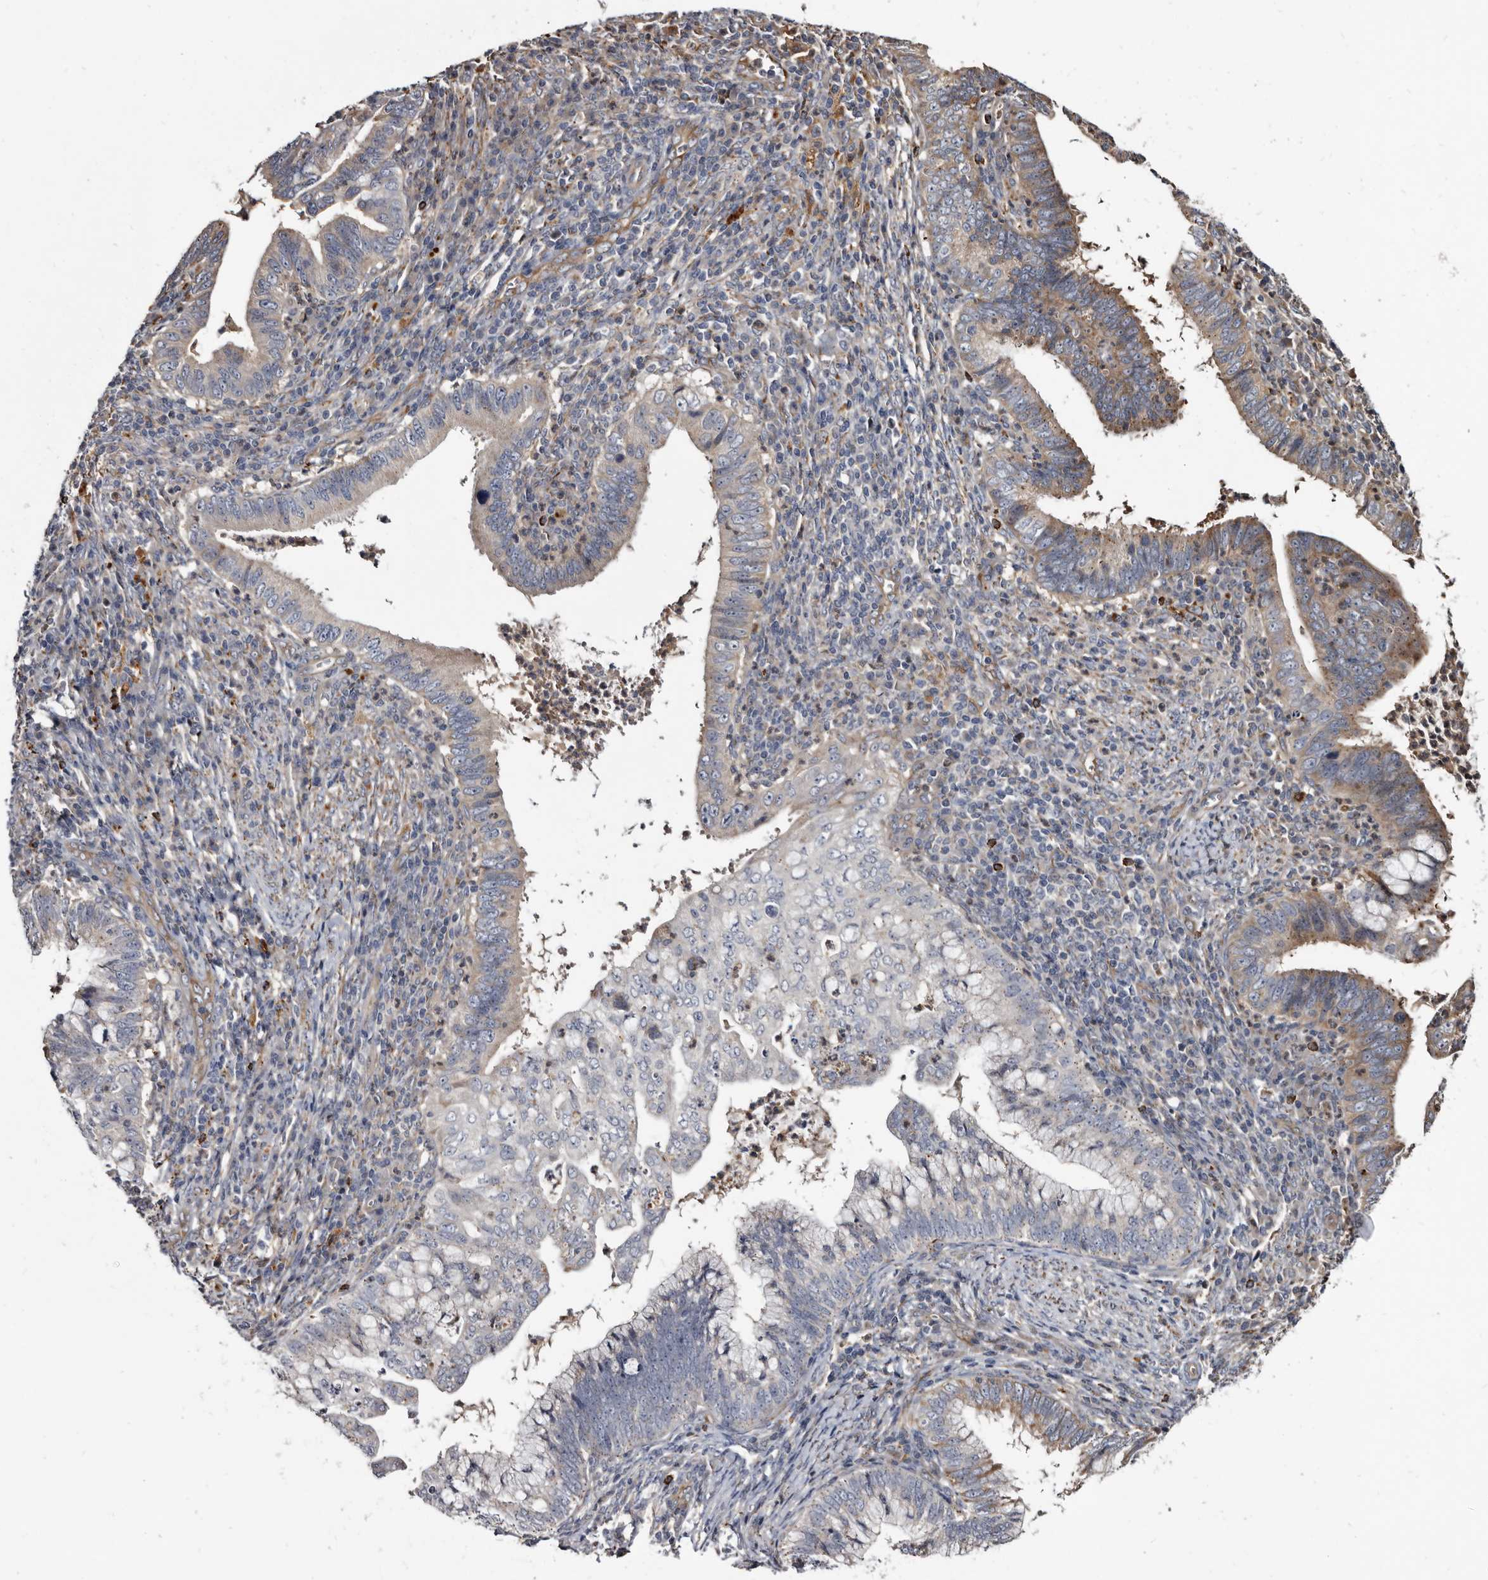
{"staining": {"intensity": "moderate", "quantity": "<25%", "location": "cytoplasmic/membranous"}, "tissue": "cervical cancer", "cell_type": "Tumor cells", "image_type": "cancer", "snomed": [{"axis": "morphology", "description": "Adenocarcinoma, NOS"}, {"axis": "topography", "description": "Cervix"}], "caption": "Immunohistochemical staining of adenocarcinoma (cervical) displays low levels of moderate cytoplasmic/membranous staining in about <25% of tumor cells.", "gene": "CTSA", "patient": {"sex": "female", "age": 36}}